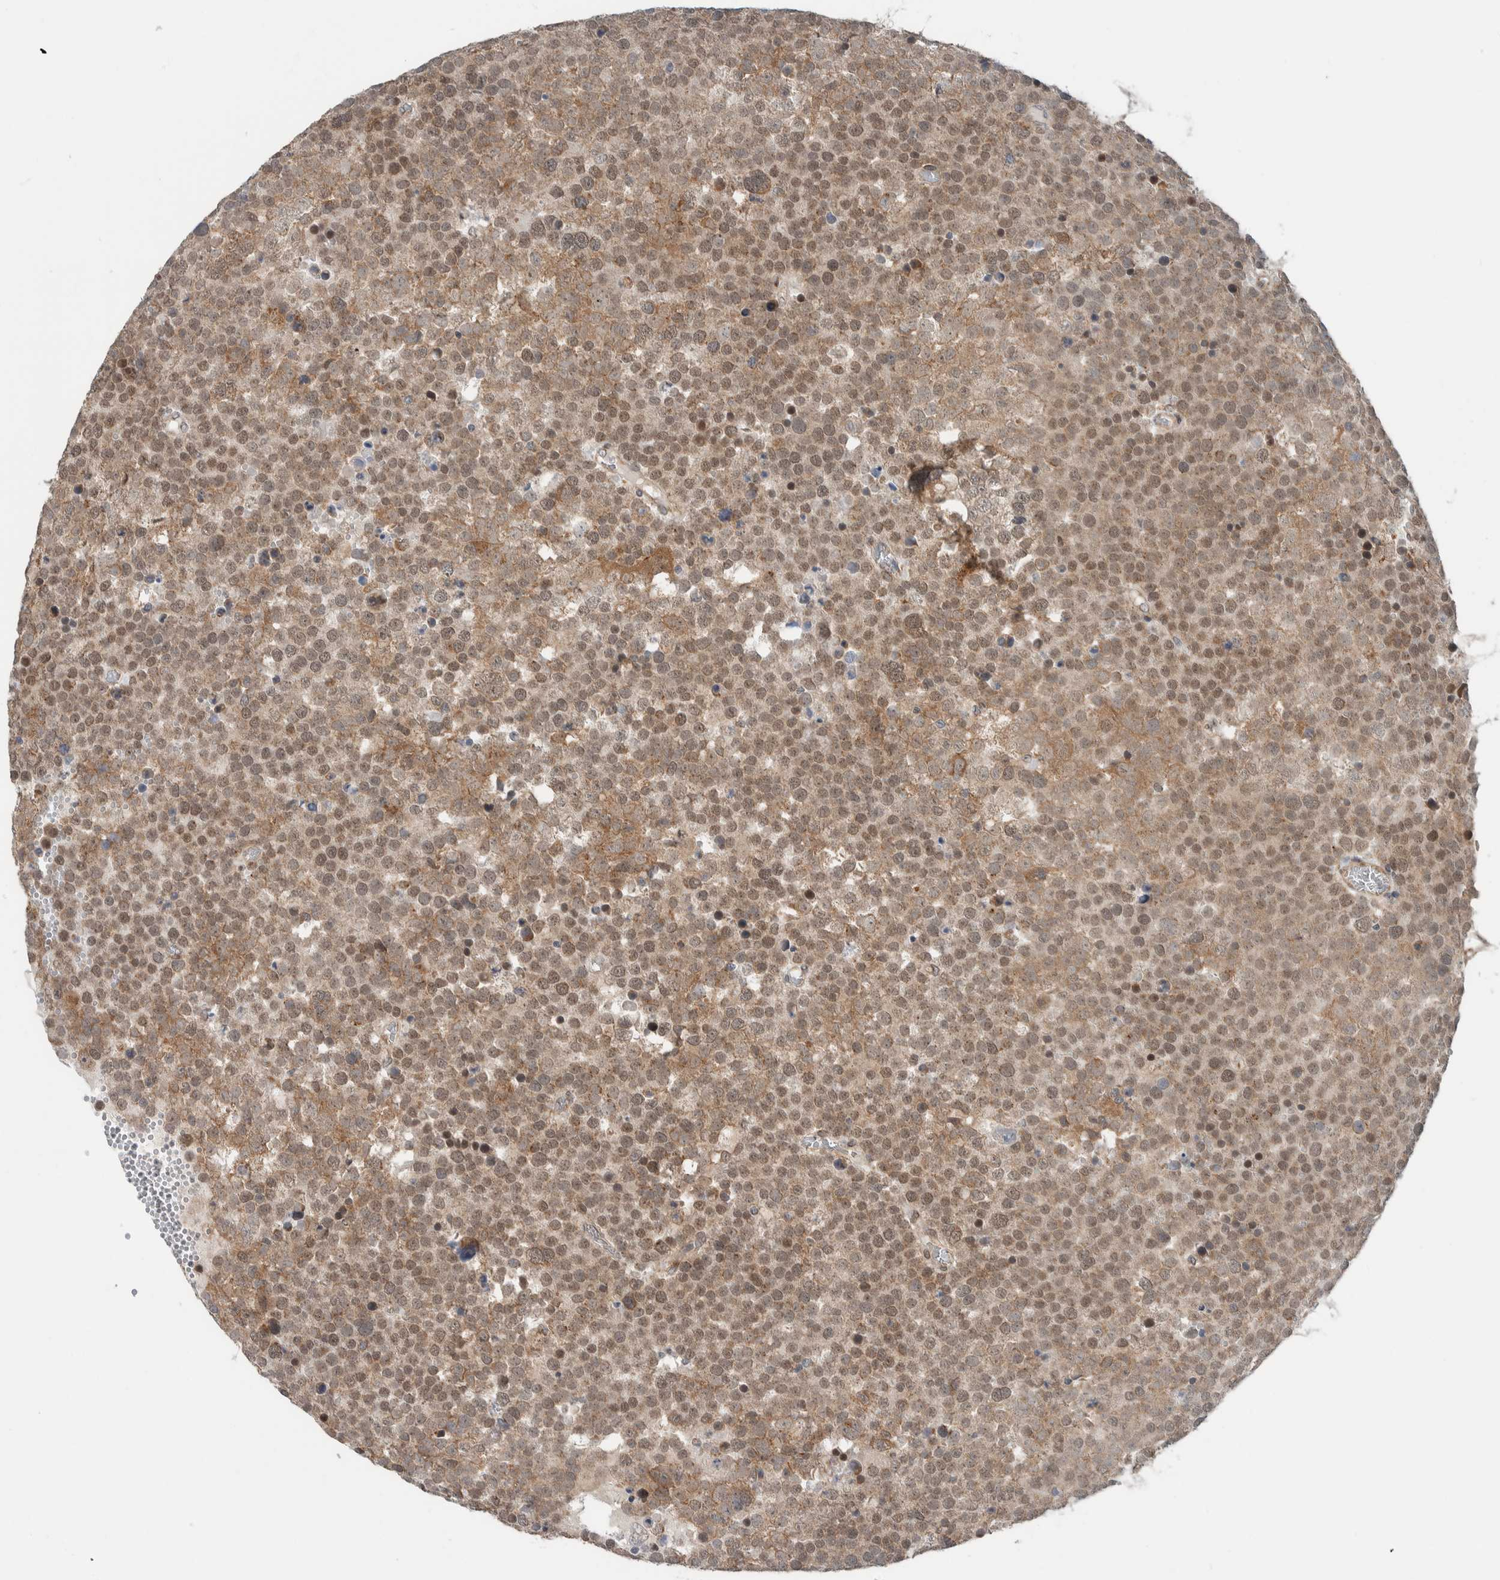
{"staining": {"intensity": "moderate", "quantity": ">75%", "location": "cytoplasmic/membranous,nuclear"}, "tissue": "testis cancer", "cell_type": "Tumor cells", "image_type": "cancer", "snomed": [{"axis": "morphology", "description": "Seminoma, NOS"}, {"axis": "topography", "description": "Testis"}], "caption": "Testis cancer stained with DAB (3,3'-diaminobenzidine) immunohistochemistry (IHC) displays medium levels of moderate cytoplasmic/membranous and nuclear expression in approximately >75% of tumor cells.", "gene": "RERE", "patient": {"sex": "male", "age": 71}}